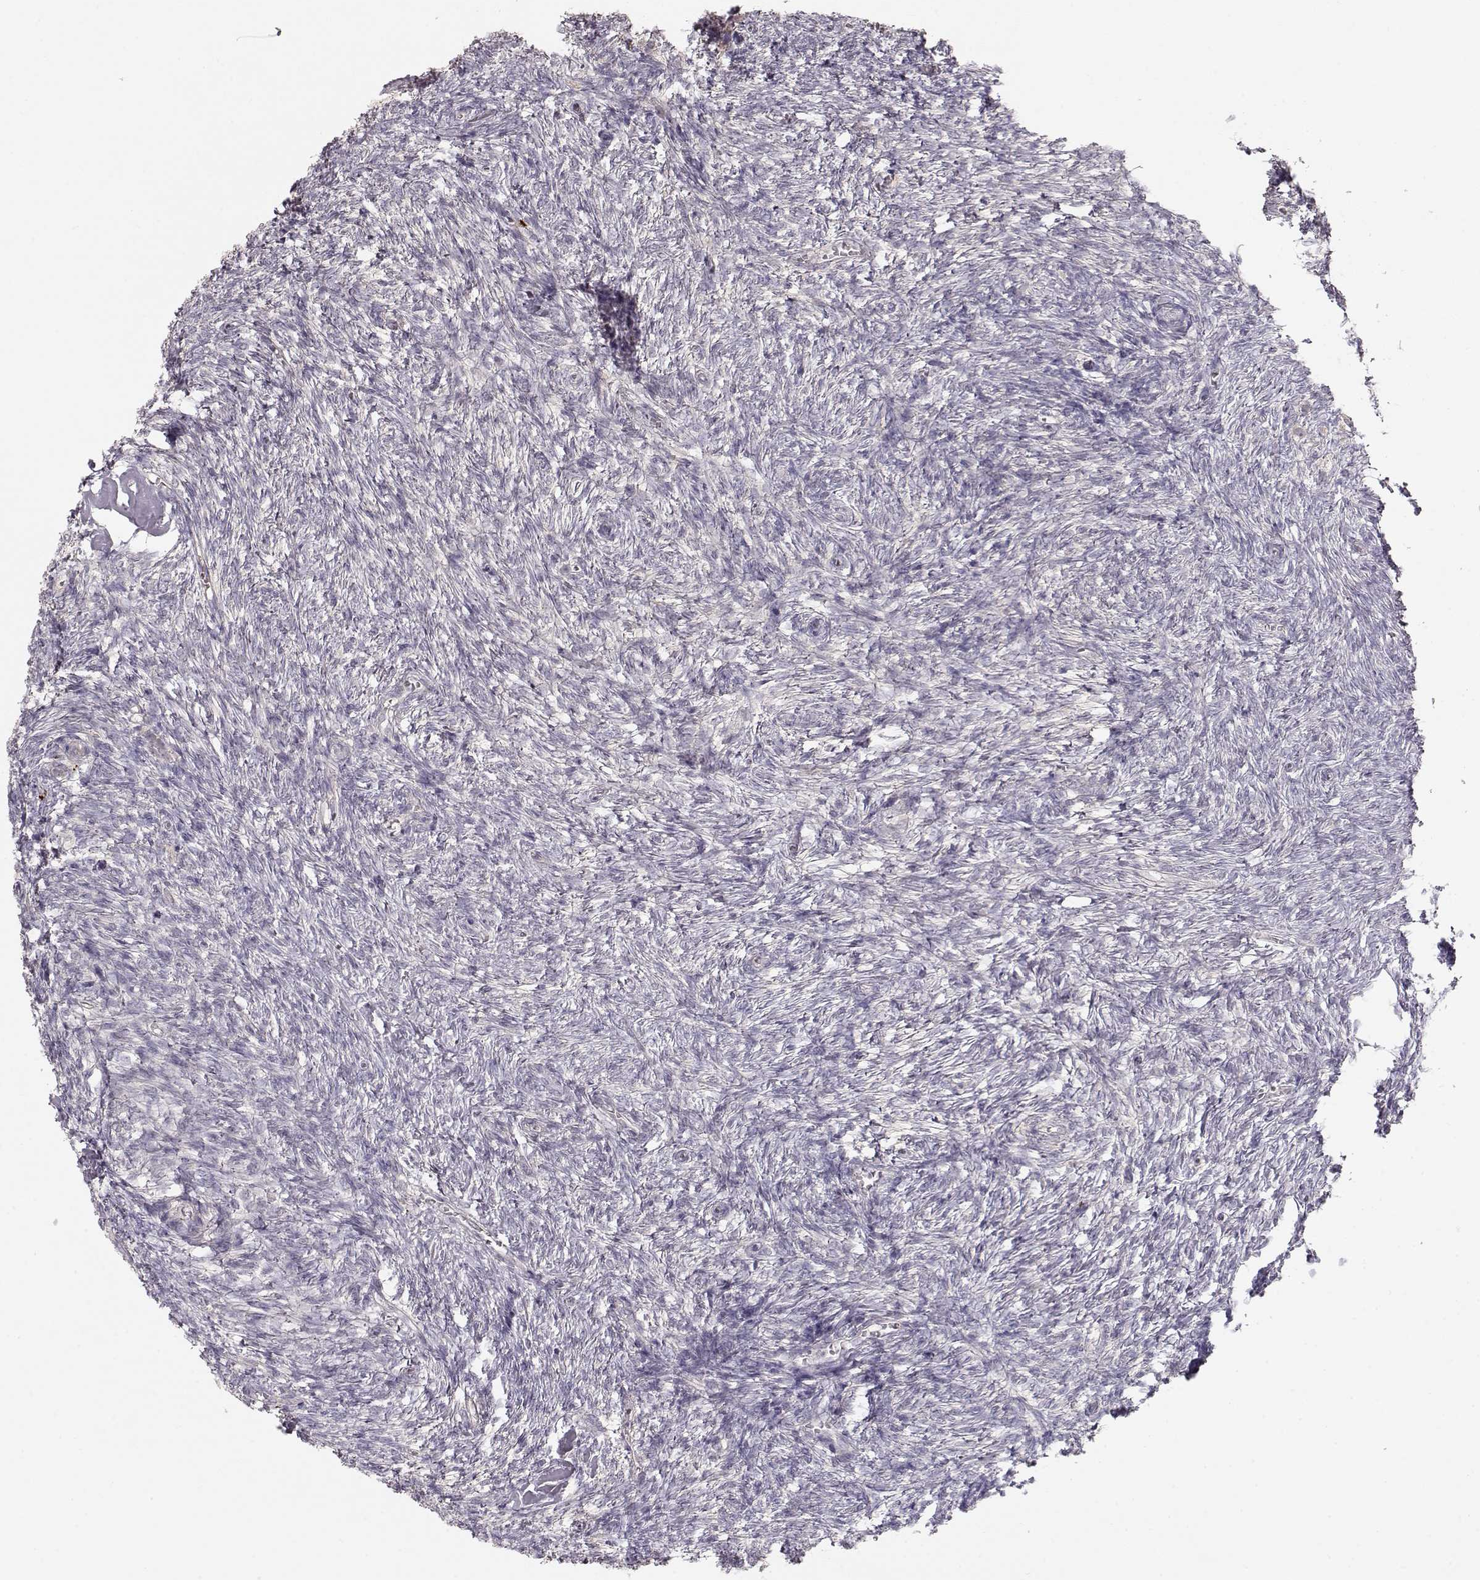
{"staining": {"intensity": "weak", "quantity": "<25%", "location": "cytoplasmic/membranous"}, "tissue": "ovary", "cell_type": "Follicle cells", "image_type": "normal", "snomed": [{"axis": "morphology", "description": "Normal tissue, NOS"}, {"axis": "topography", "description": "Ovary"}], "caption": "Image shows no significant protein expression in follicle cells of unremarkable ovary.", "gene": "ARHGAP8", "patient": {"sex": "female", "age": 43}}